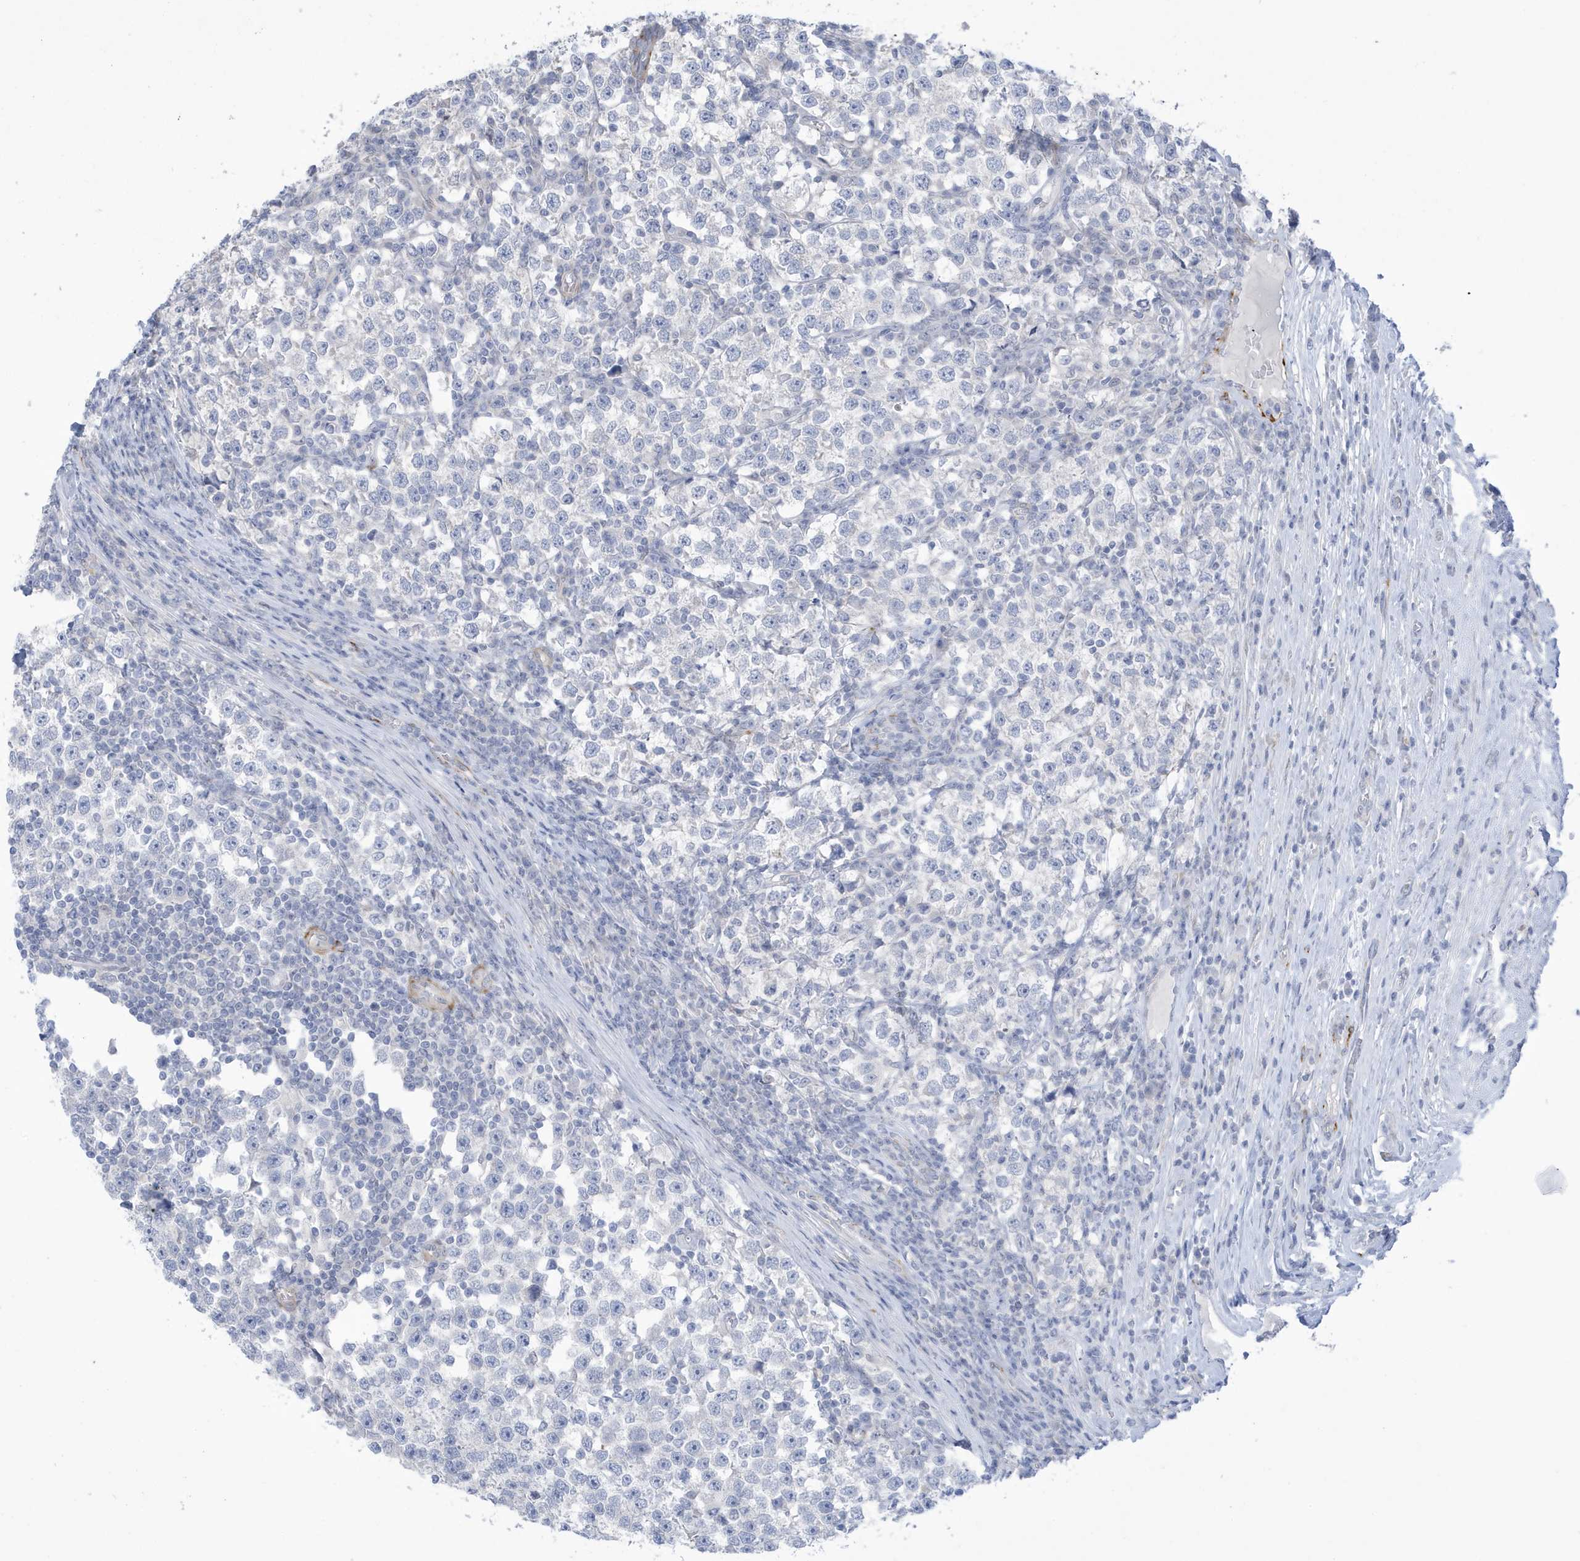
{"staining": {"intensity": "negative", "quantity": "none", "location": "none"}, "tissue": "testis cancer", "cell_type": "Tumor cells", "image_type": "cancer", "snomed": [{"axis": "morphology", "description": "Normal tissue, NOS"}, {"axis": "morphology", "description": "Seminoma, NOS"}, {"axis": "topography", "description": "Testis"}], "caption": "The histopathology image displays no staining of tumor cells in testis cancer. (DAB immunohistochemistry (IHC) with hematoxylin counter stain).", "gene": "PERM1", "patient": {"sex": "male", "age": 43}}